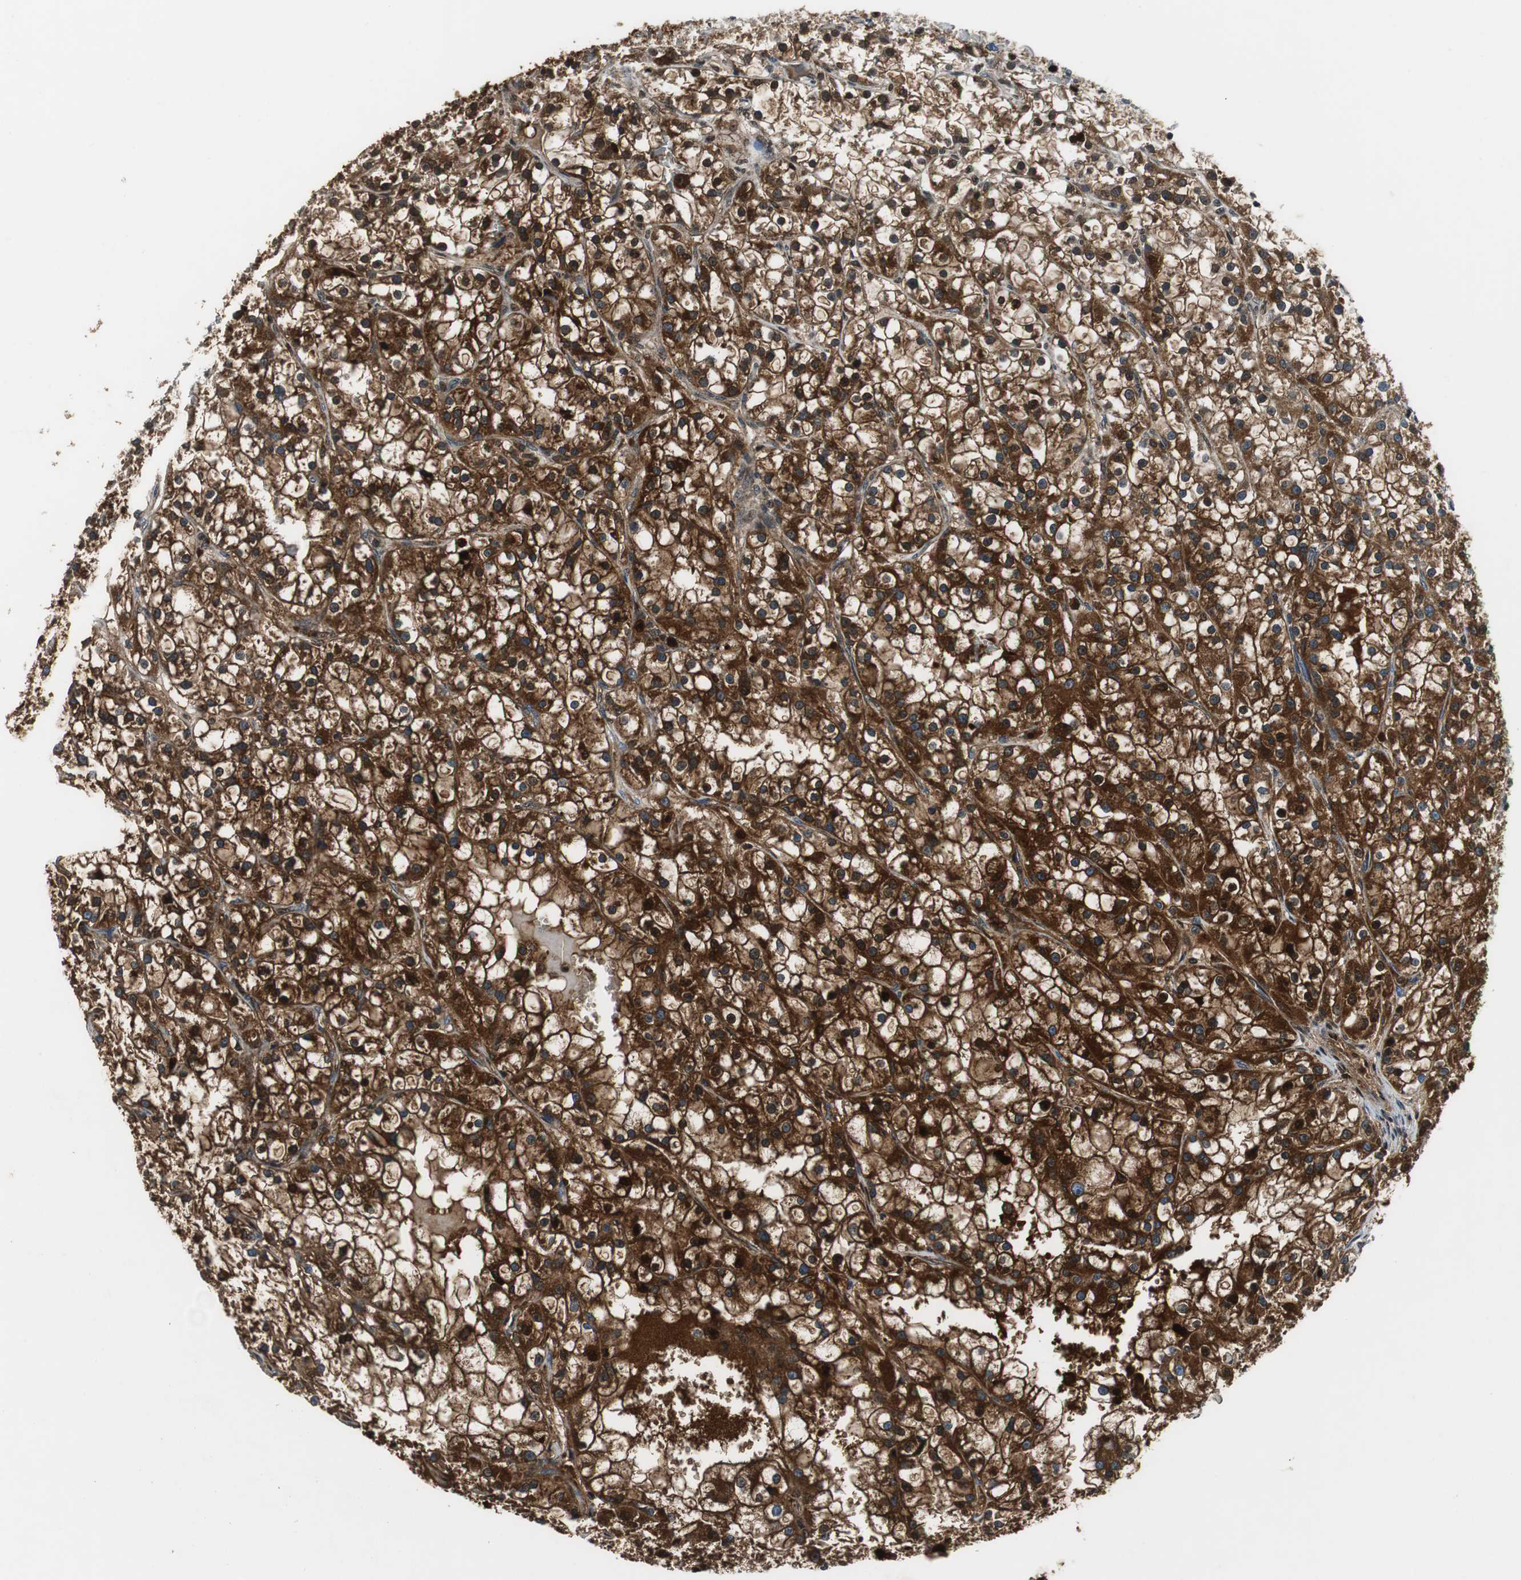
{"staining": {"intensity": "strong", "quantity": ">75%", "location": "cytoplasmic/membranous,nuclear"}, "tissue": "renal cancer", "cell_type": "Tumor cells", "image_type": "cancer", "snomed": [{"axis": "morphology", "description": "Adenocarcinoma, NOS"}, {"axis": "topography", "description": "Kidney"}], "caption": "A micrograph of adenocarcinoma (renal) stained for a protein reveals strong cytoplasmic/membranous and nuclear brown staining in tumor cells.", "gene": "ORM1", "patient": {"sex": "female", "age": 52}}